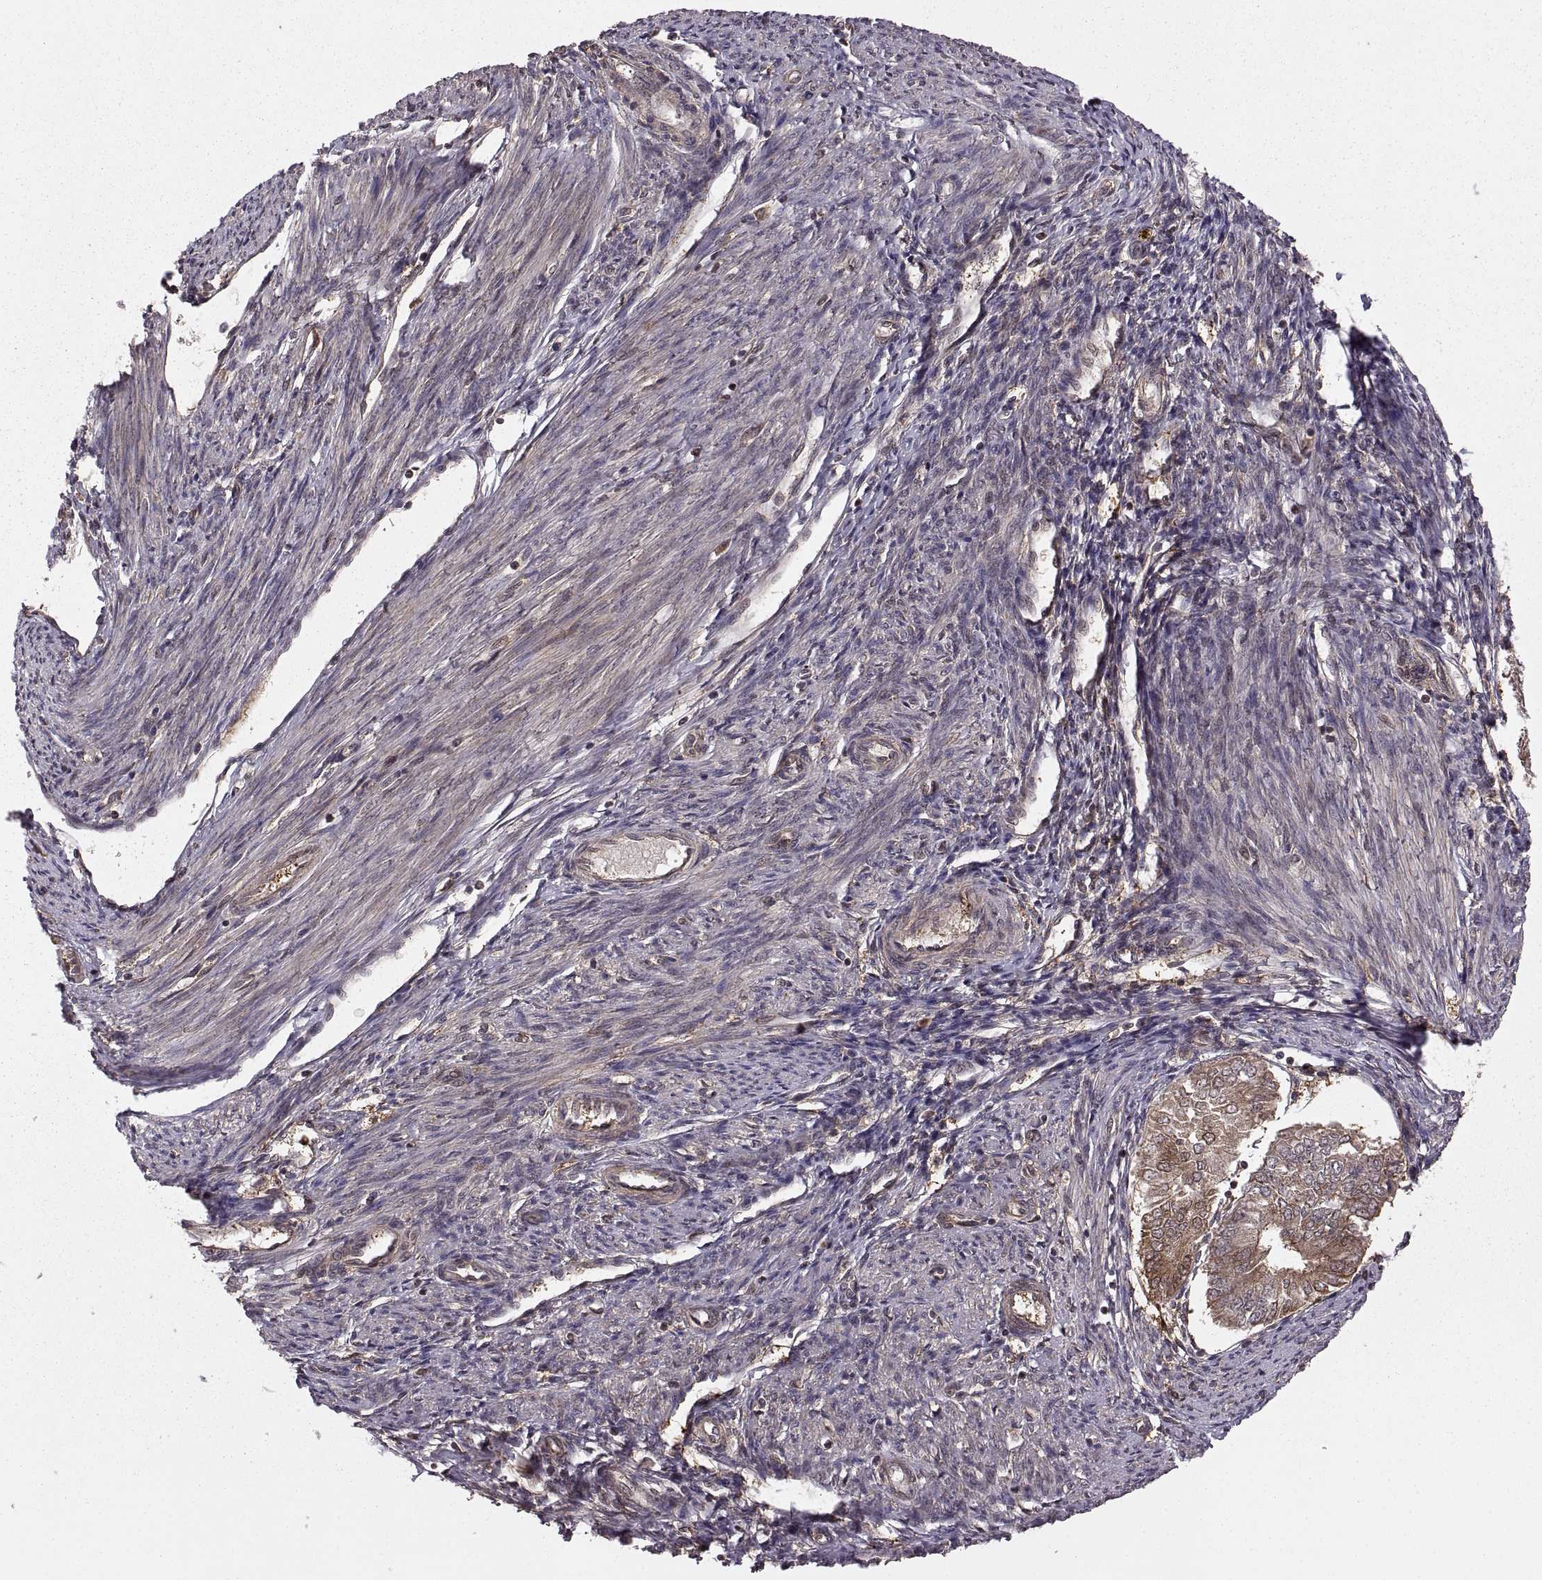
{"staining": {"intensity": "moderate", "quantity": ">75%", "location": "cytoplasmic/membranous"}, "tissue": "endometrial cancer", "cell_type": "Tumor cells", "image_type": "cancer", "snomed": [{"axis": "morphology", "description": "Adenocarcinoma, NOS"}, {"axis": "topography", "description": "Endometrium"}], "caption": "Human endometrial cancer stained with a protein marker shows moderate staining in tumor cells.", "gene": "DEDD", "patient": {"sex": "female", "age": 58}}